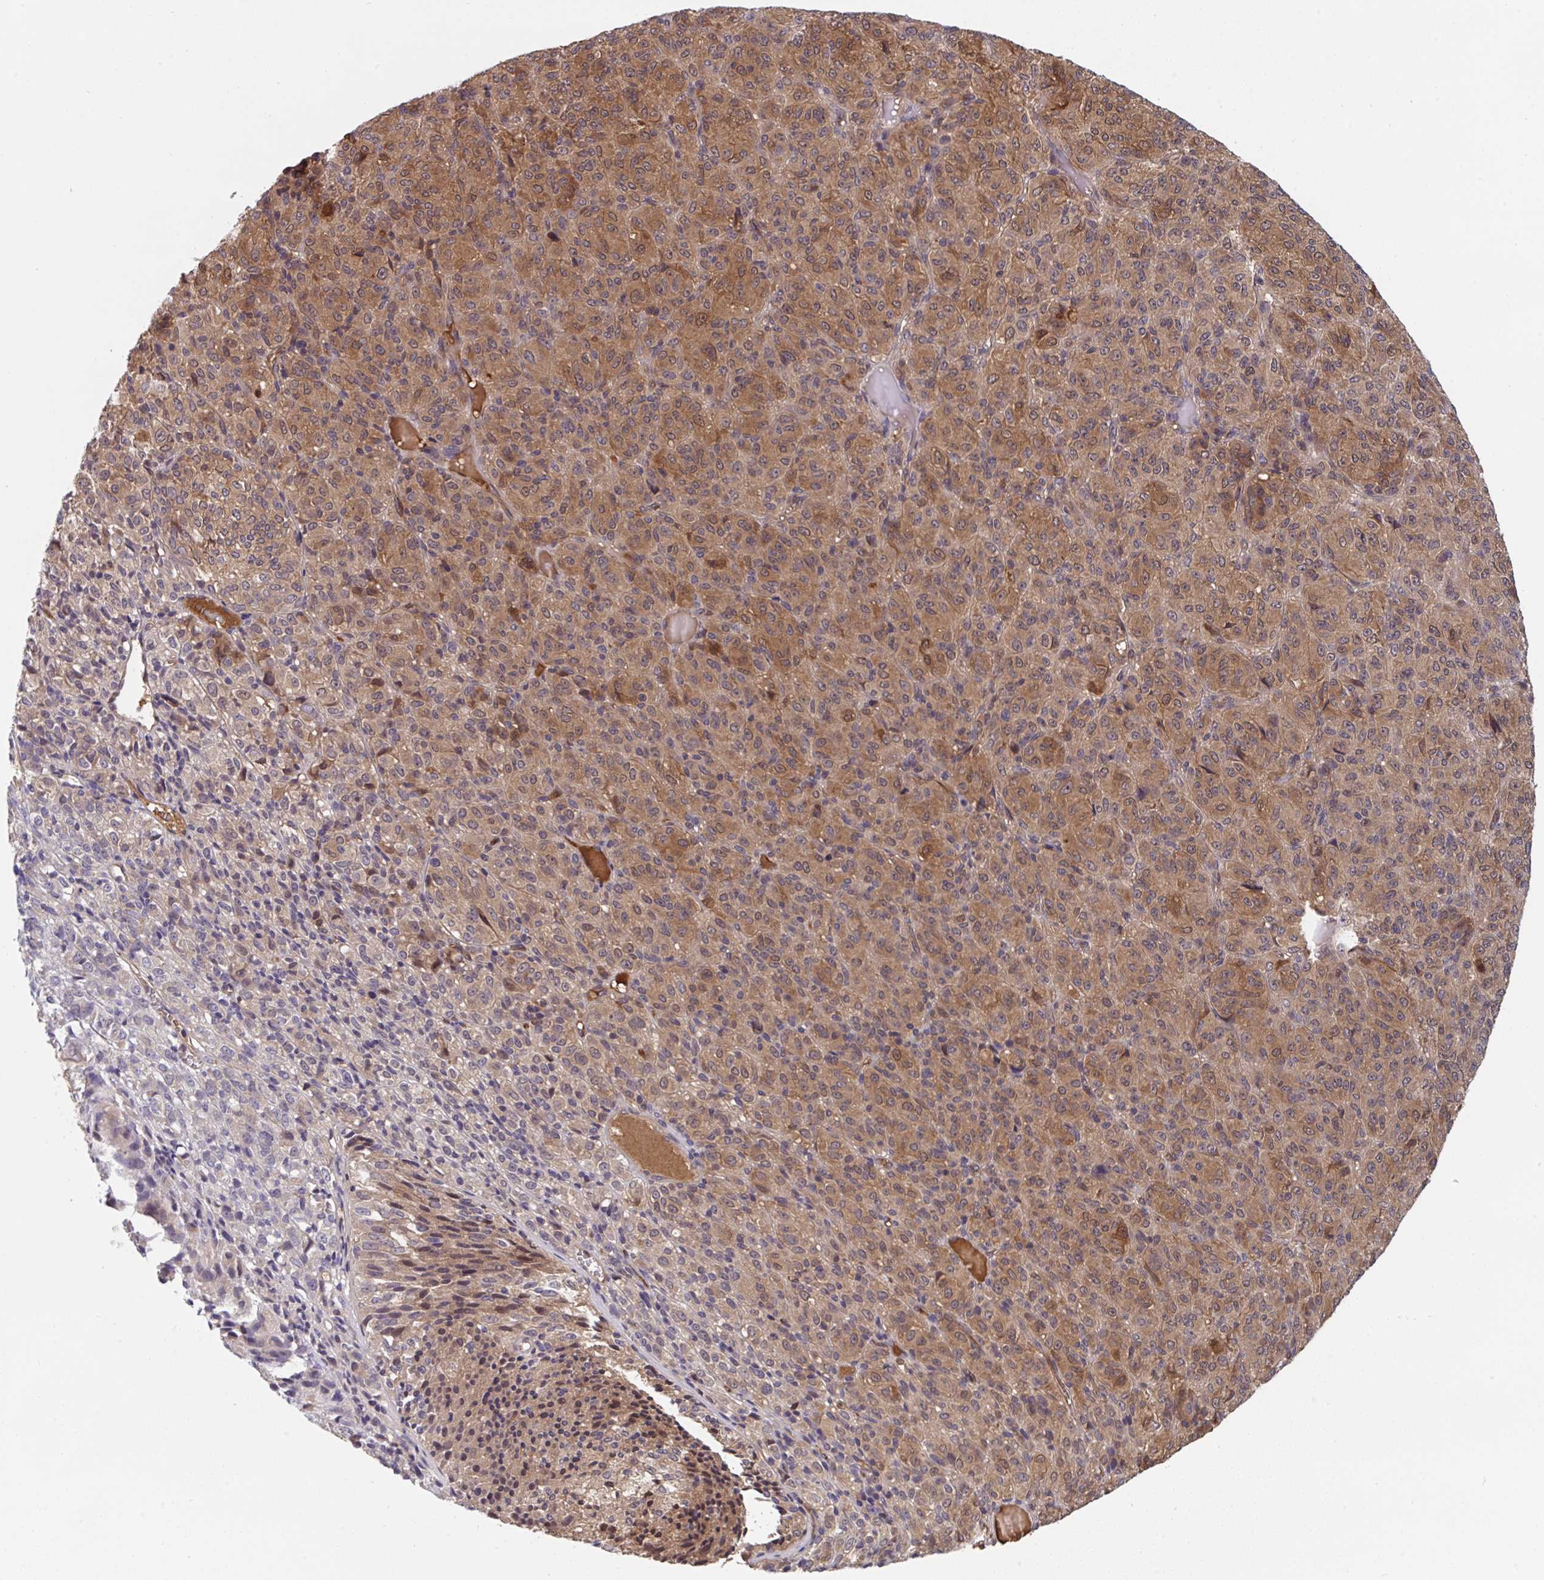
{"staining": {"intensity": "moderate", "quantity": ">75%", "location": "cytoplasmic/membranous,nuclear"}, "tissue": "melanoma", "cell_type": "Tumor cells", "image_type": "cancer", "snomed": [{"axis": "morphology", "description": "Malignant melanoma, Metastatic site"}, {"axis": "topography", "description": "Brain"}], "caption": "DAB immunohistochemical staining of human malignant melanoma (metastatic site) exhibits moderate cytoplasmic/membranous and nuclear protein positivity in about >75% of tumor cells.", "gene": "TIGAR", "patient": {"sex": "female", "age": 56}}